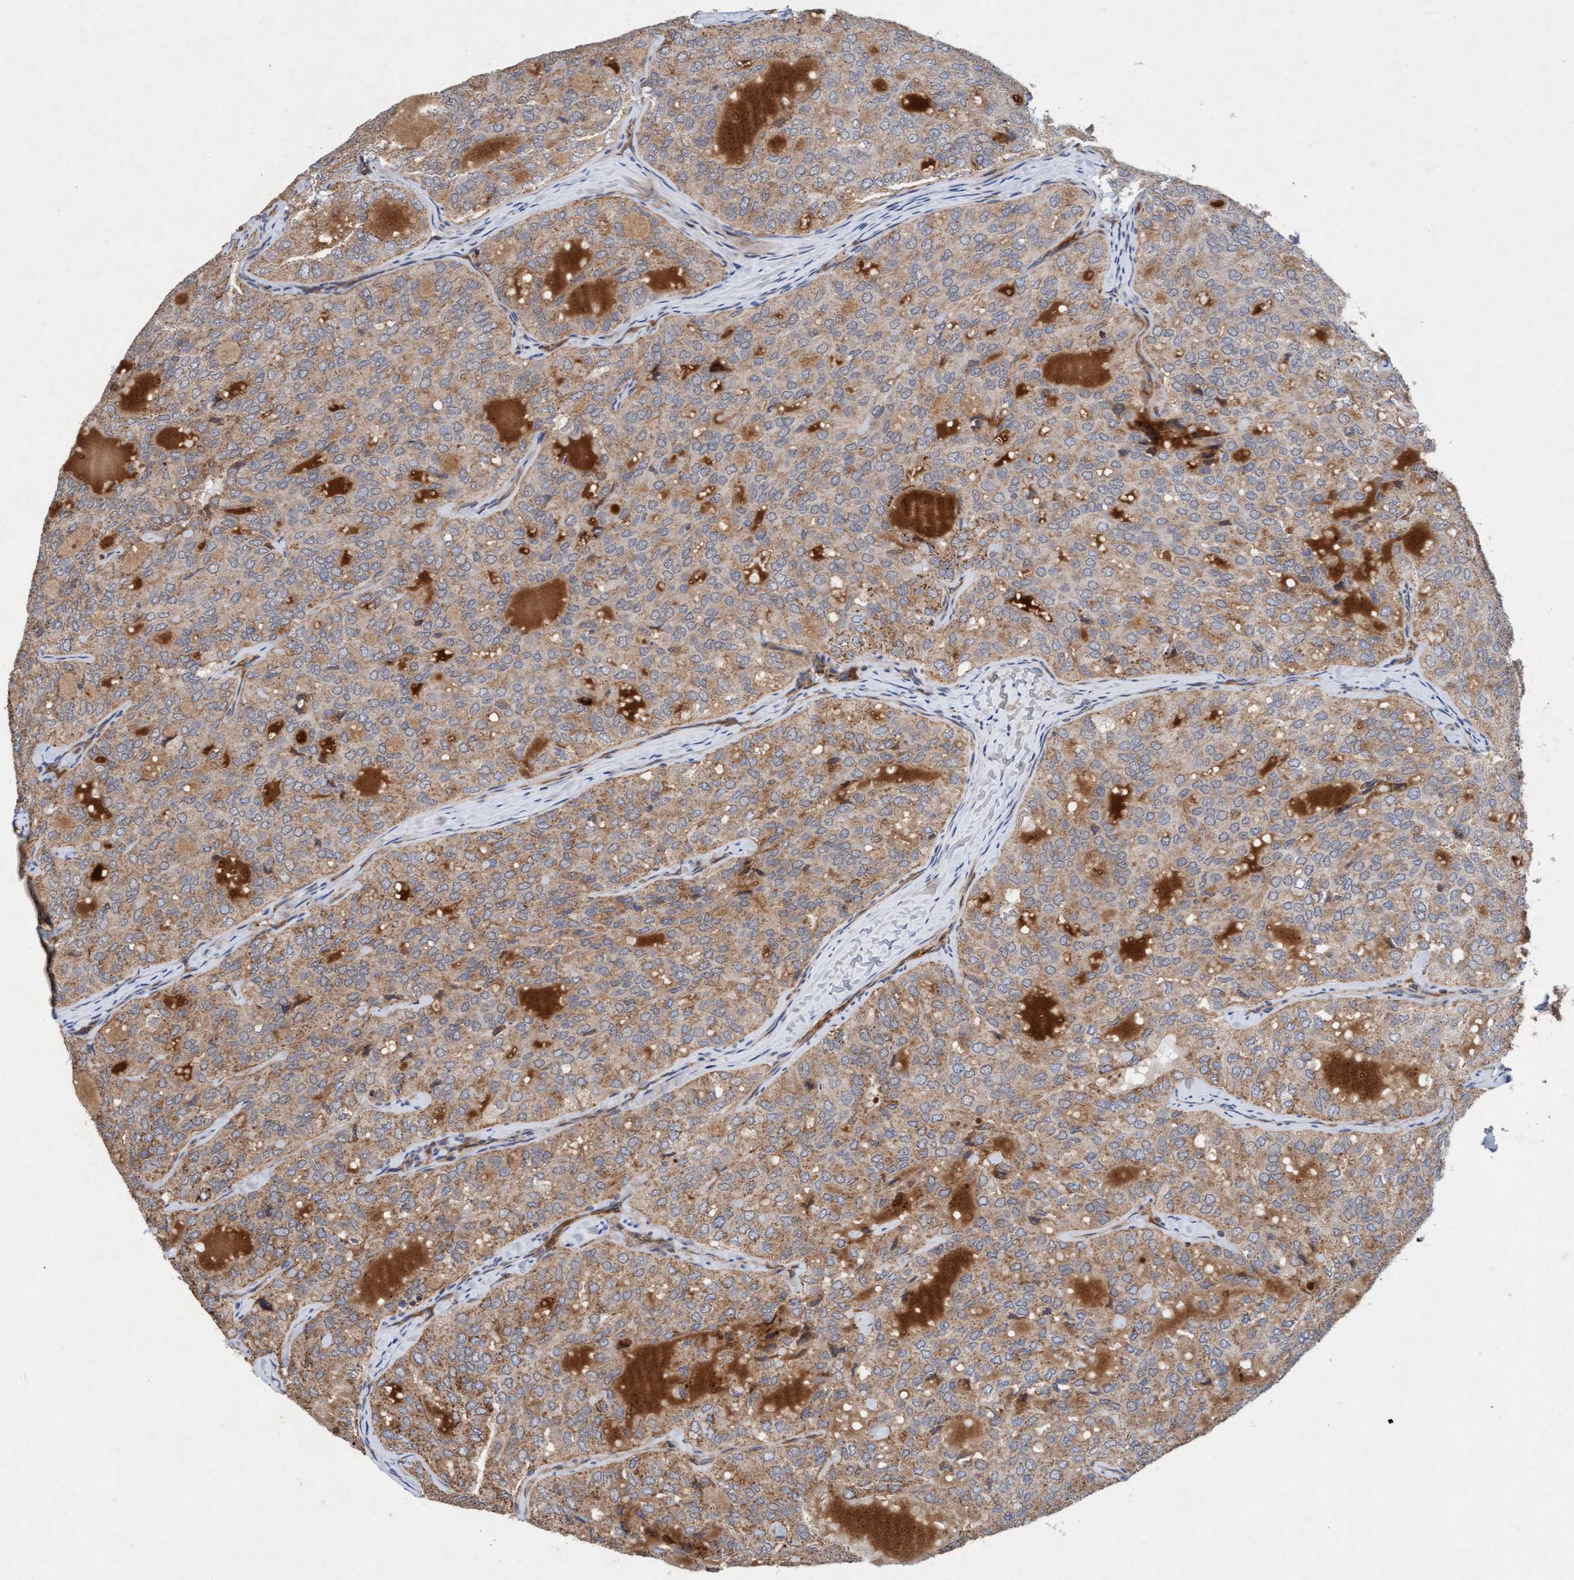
{"staining": {"intensity": "moderate", "quantity": ">75%", "location": "cytoplasmic/membranous"}, "tissue": "thyroid cancer", "cell_type": "Tumor cells", "image_type": "cancer", "snomed": [{"axis": "morphology", "description": "Follicular adenoma carcinoma, NOS"}, {"axis": "topography", "description": "Thyroid gland"}], "caption": "IHC of thyroid cancer demonstrates medium levels of moderate cytoplasmic/membranous positivity in approximately >75% of tumor cells. (IHC, brightfield microscopy, high magnification).", "gene": "TMEM70", "patient": {"sex": "male", "age": 75}}